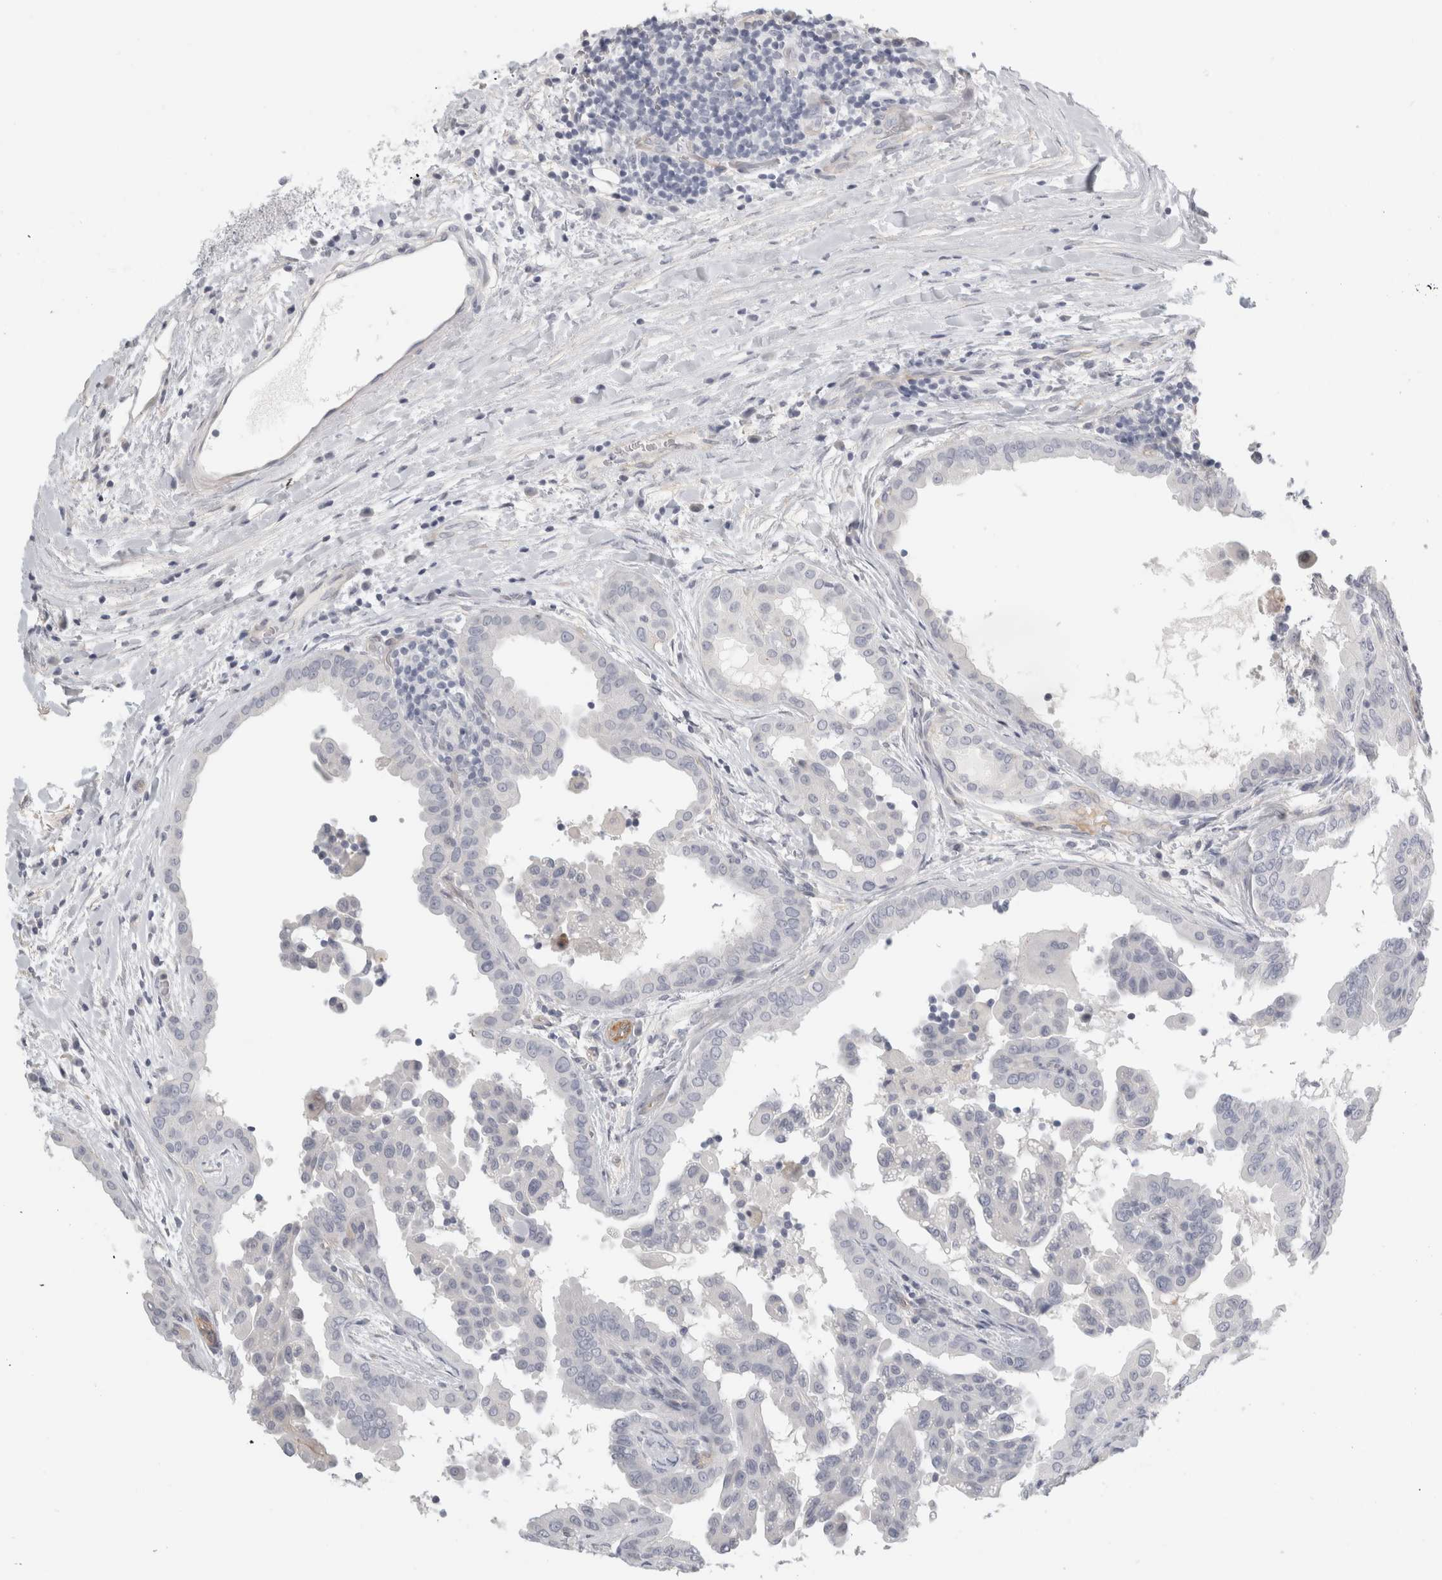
{"staining": {"intensity": "negative", "quantity": "none", "location": "none"}, "tissue": "thyroid cancer", "cell_type": "Tumor cells", "image_type": "cancer", "snomed": [{"axis": "morphology", "description": "Papillary adenocarcinoma, NOS"}, {"axis": "topography", "description": "Thyroid gland"}], "caption": "This is a micrograph of immunohistochemistry staining of thyroid papillary adenocarcinoma, which shows no expression in tumor cells.", "gene": "FBLIM1", "patient": {"sex": "male", "age": 33}}